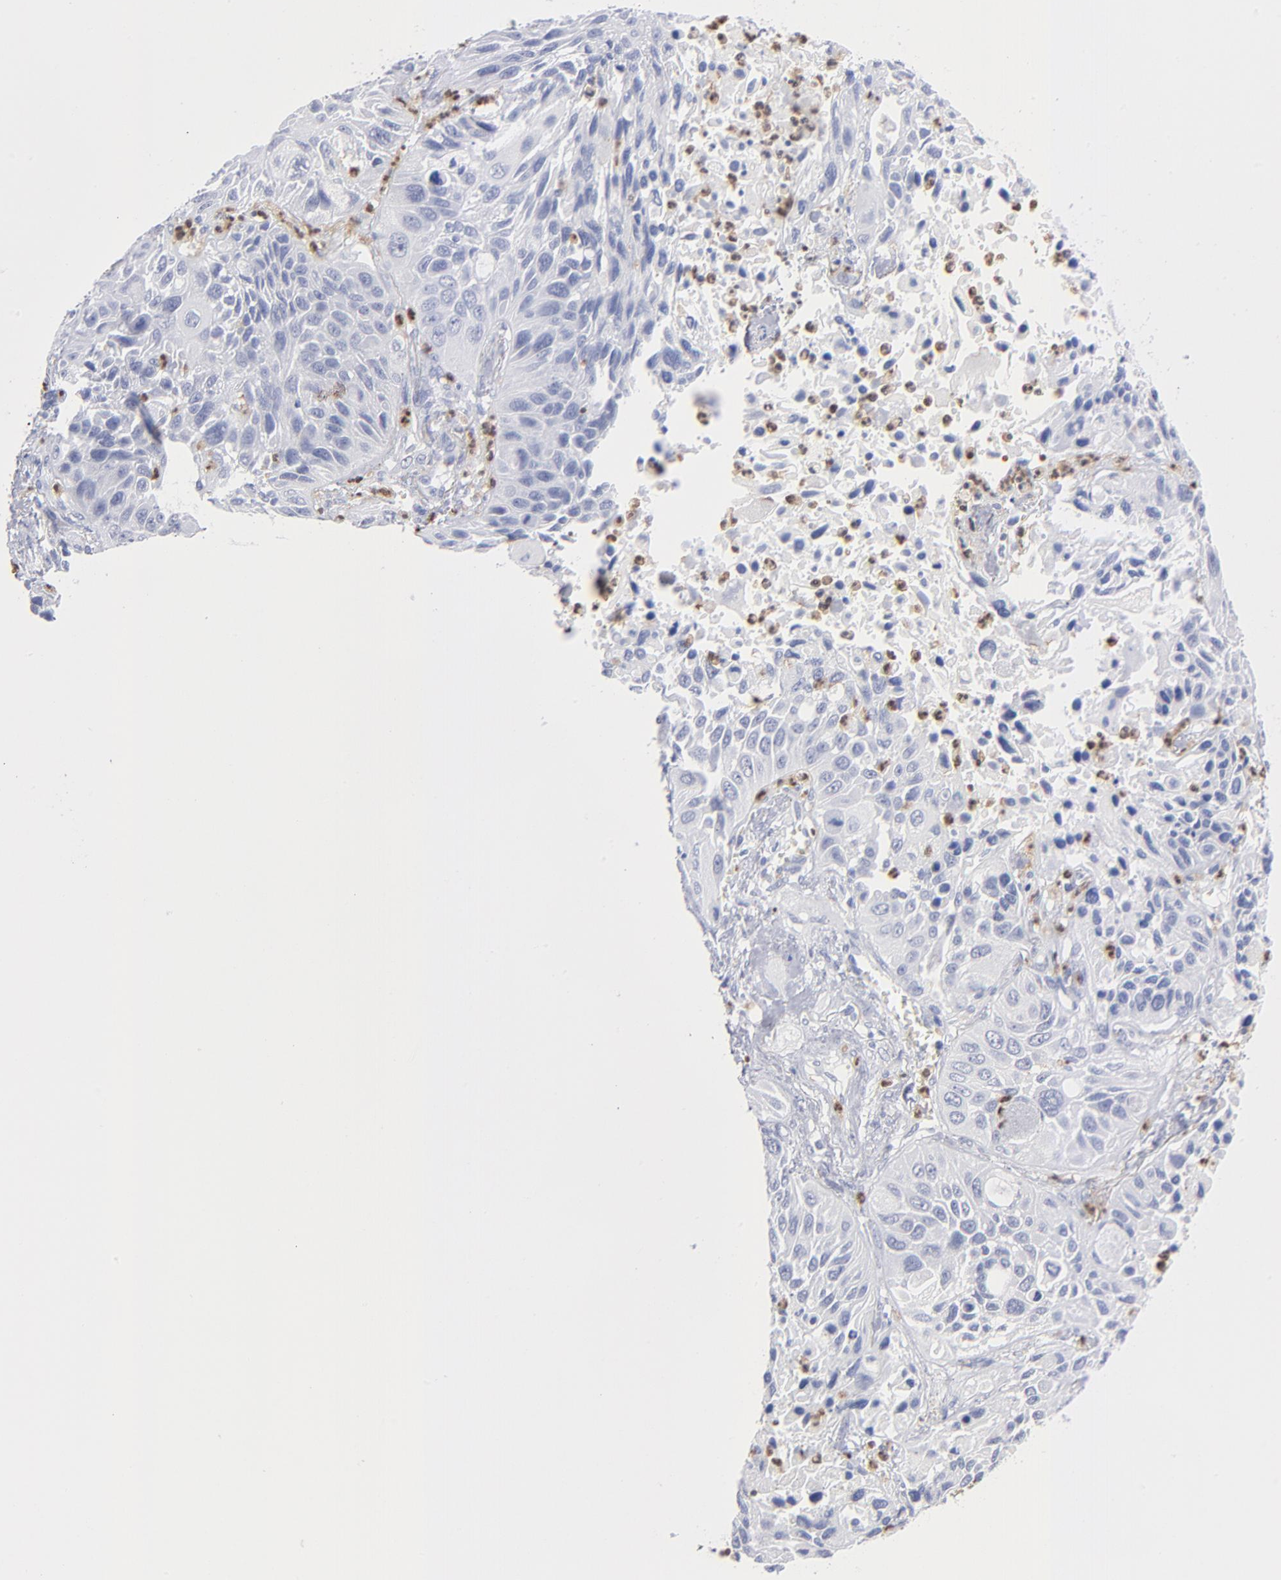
{"staining": {"intensity": "negative", "quantity": "none", "location": "none"}, "tissue": "lung cancer", "cell_type": "Tumor cells", "image_type": "cancer", "snomed": [{"axis": "morphology", "description": "Squamous cell carcinoma, NOS"}, {"axis": "topography", "description": "Lung"}], "caption": "IHC image of neoplastic tissue: lung cancer (squamous cell carcinoma) stained with DAB exhibits no significant protein staining in tumor cells.", "gene": "ARG1", "patient": {"sex": "female", "age": 76}}